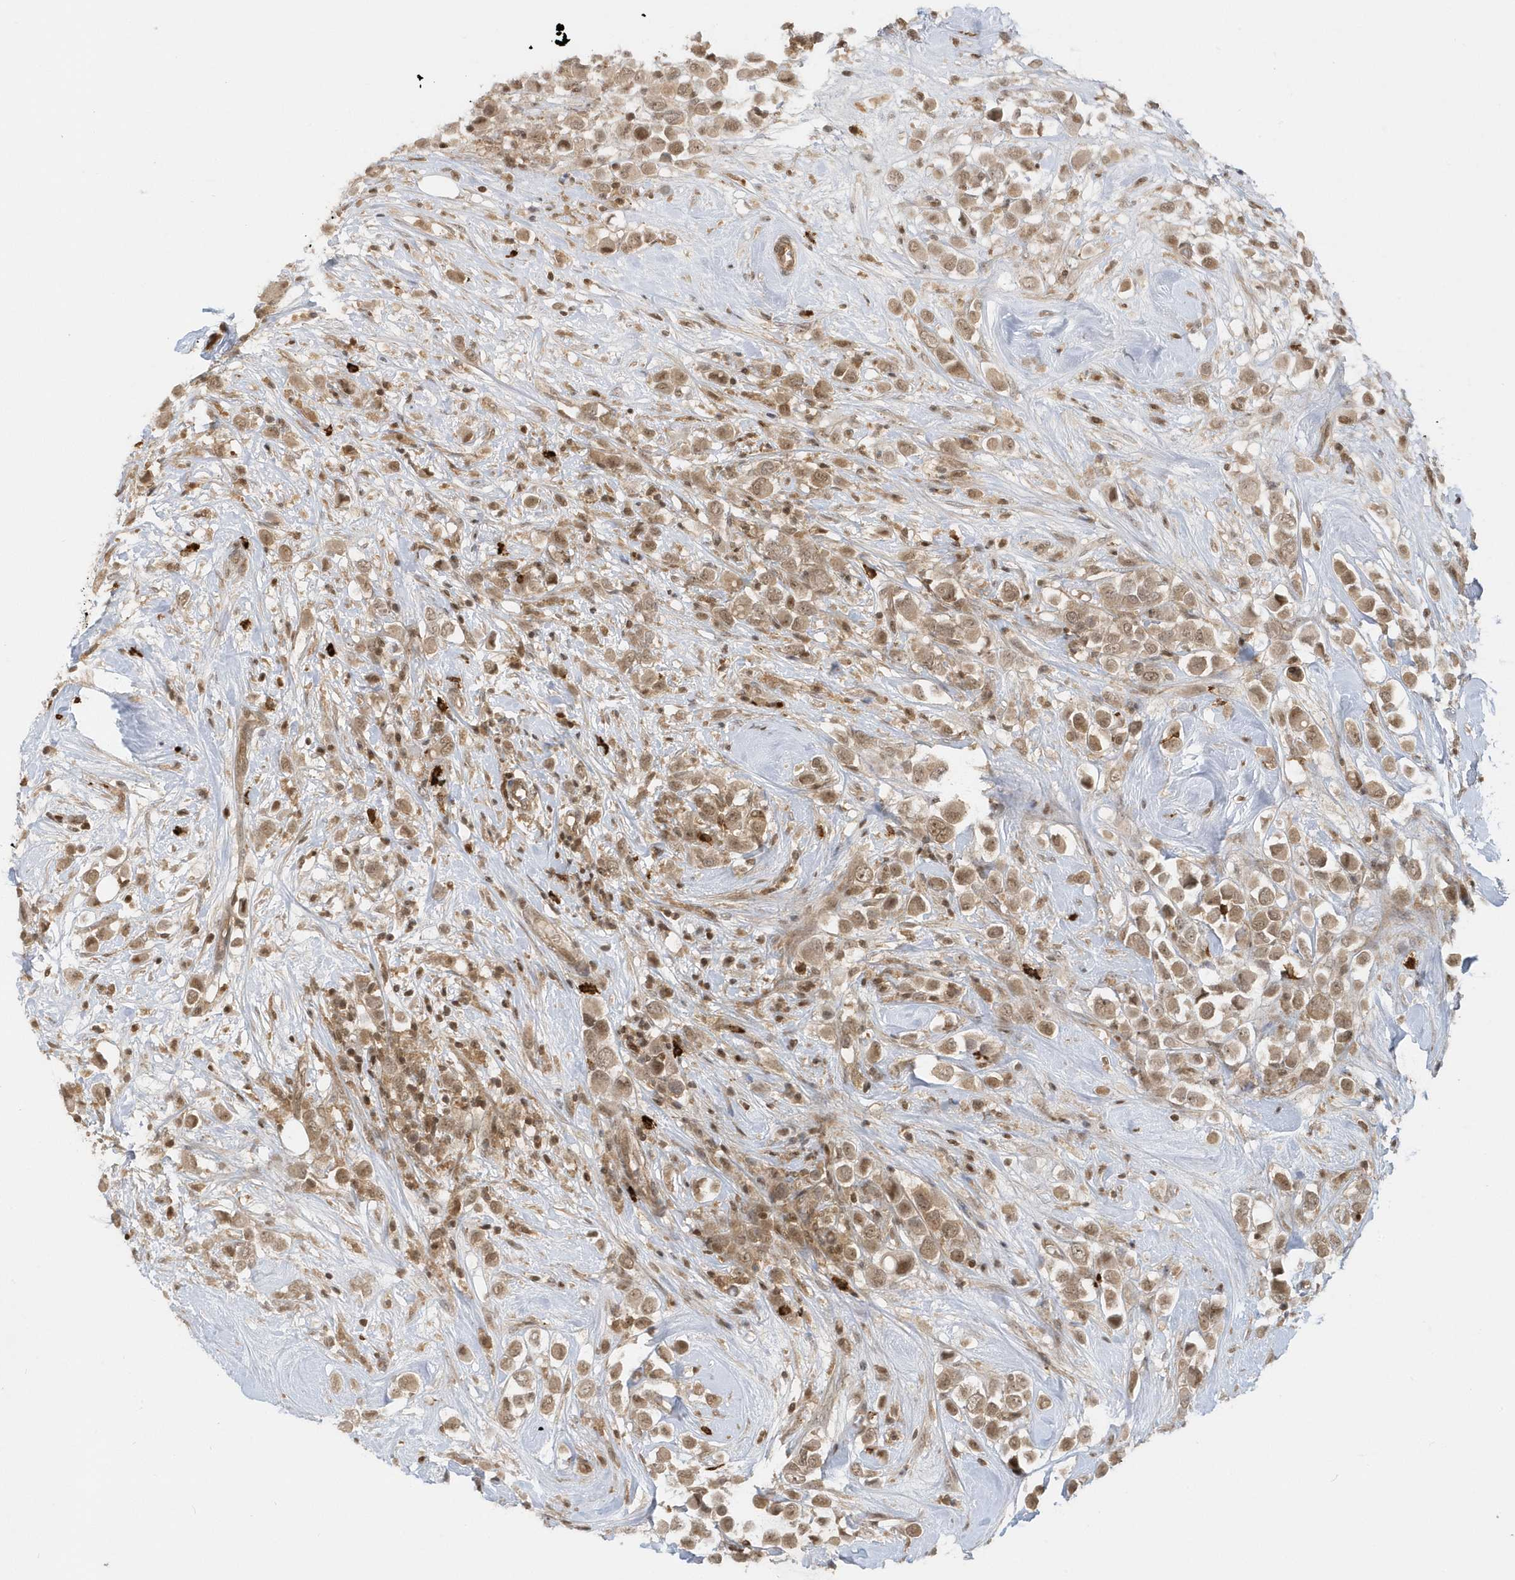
{"staining": {"intensity": "moderate", "quantity": ">75%", "location": "cytoplasmic/membranous,nuclear"}, "tissue": "breast cancer", "cell_type": "Tumor cells", "image_type": "cancer", "snomed": [{"axis": "morphology", "description": "Duct carcinoma"}, {"axis": "topography", "description": "Breast"}], "caption": "This micrograph exhibits immunohistochemistry staining of human breast cancer (invasive ductal carcinoma), with medium moderate cytoplasmic/membranous and nuclear staining in about >75% of tumor cells.", "gene": "PPP1R7", "patient": {"sex": "female", "age": 61}}